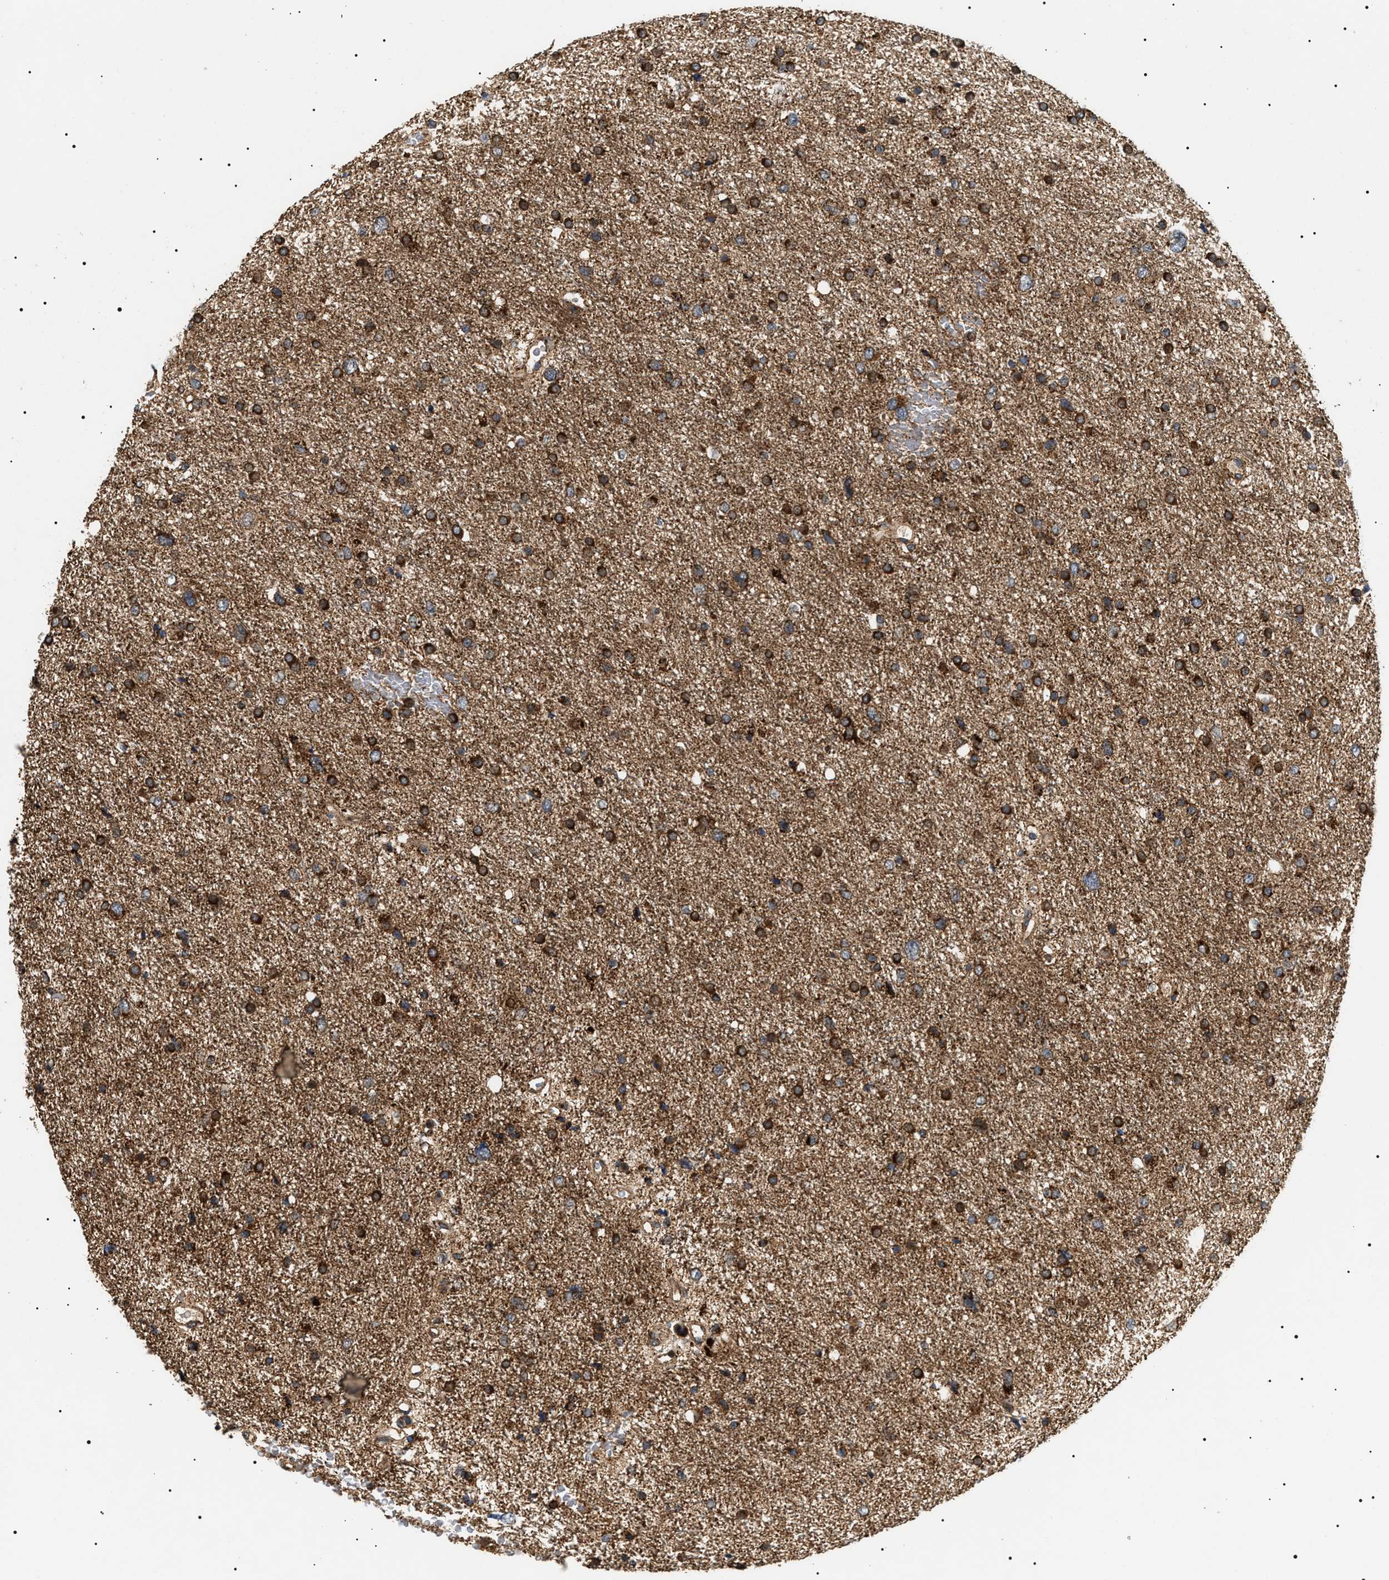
{"staining": {"intensity": "strong", "quantity": ">75%", "location": "cytoplasmic/membranous"}, "tissue": "glioma", "cell_type": "Tumor cells", "image_type": "cancer", "snomed": [{"axis": "morphology", "description": "Glioma, malignant, Low grade"}, {"axis": "topography", "description": "Brain"}], "caption": "A histopathology image of glioma stained for a protein displays strong cytoplasmic/membranous brown staining in tumor cells.", "gene": "ZBTB26", "patient": {"sex": "female", "age": 37}}